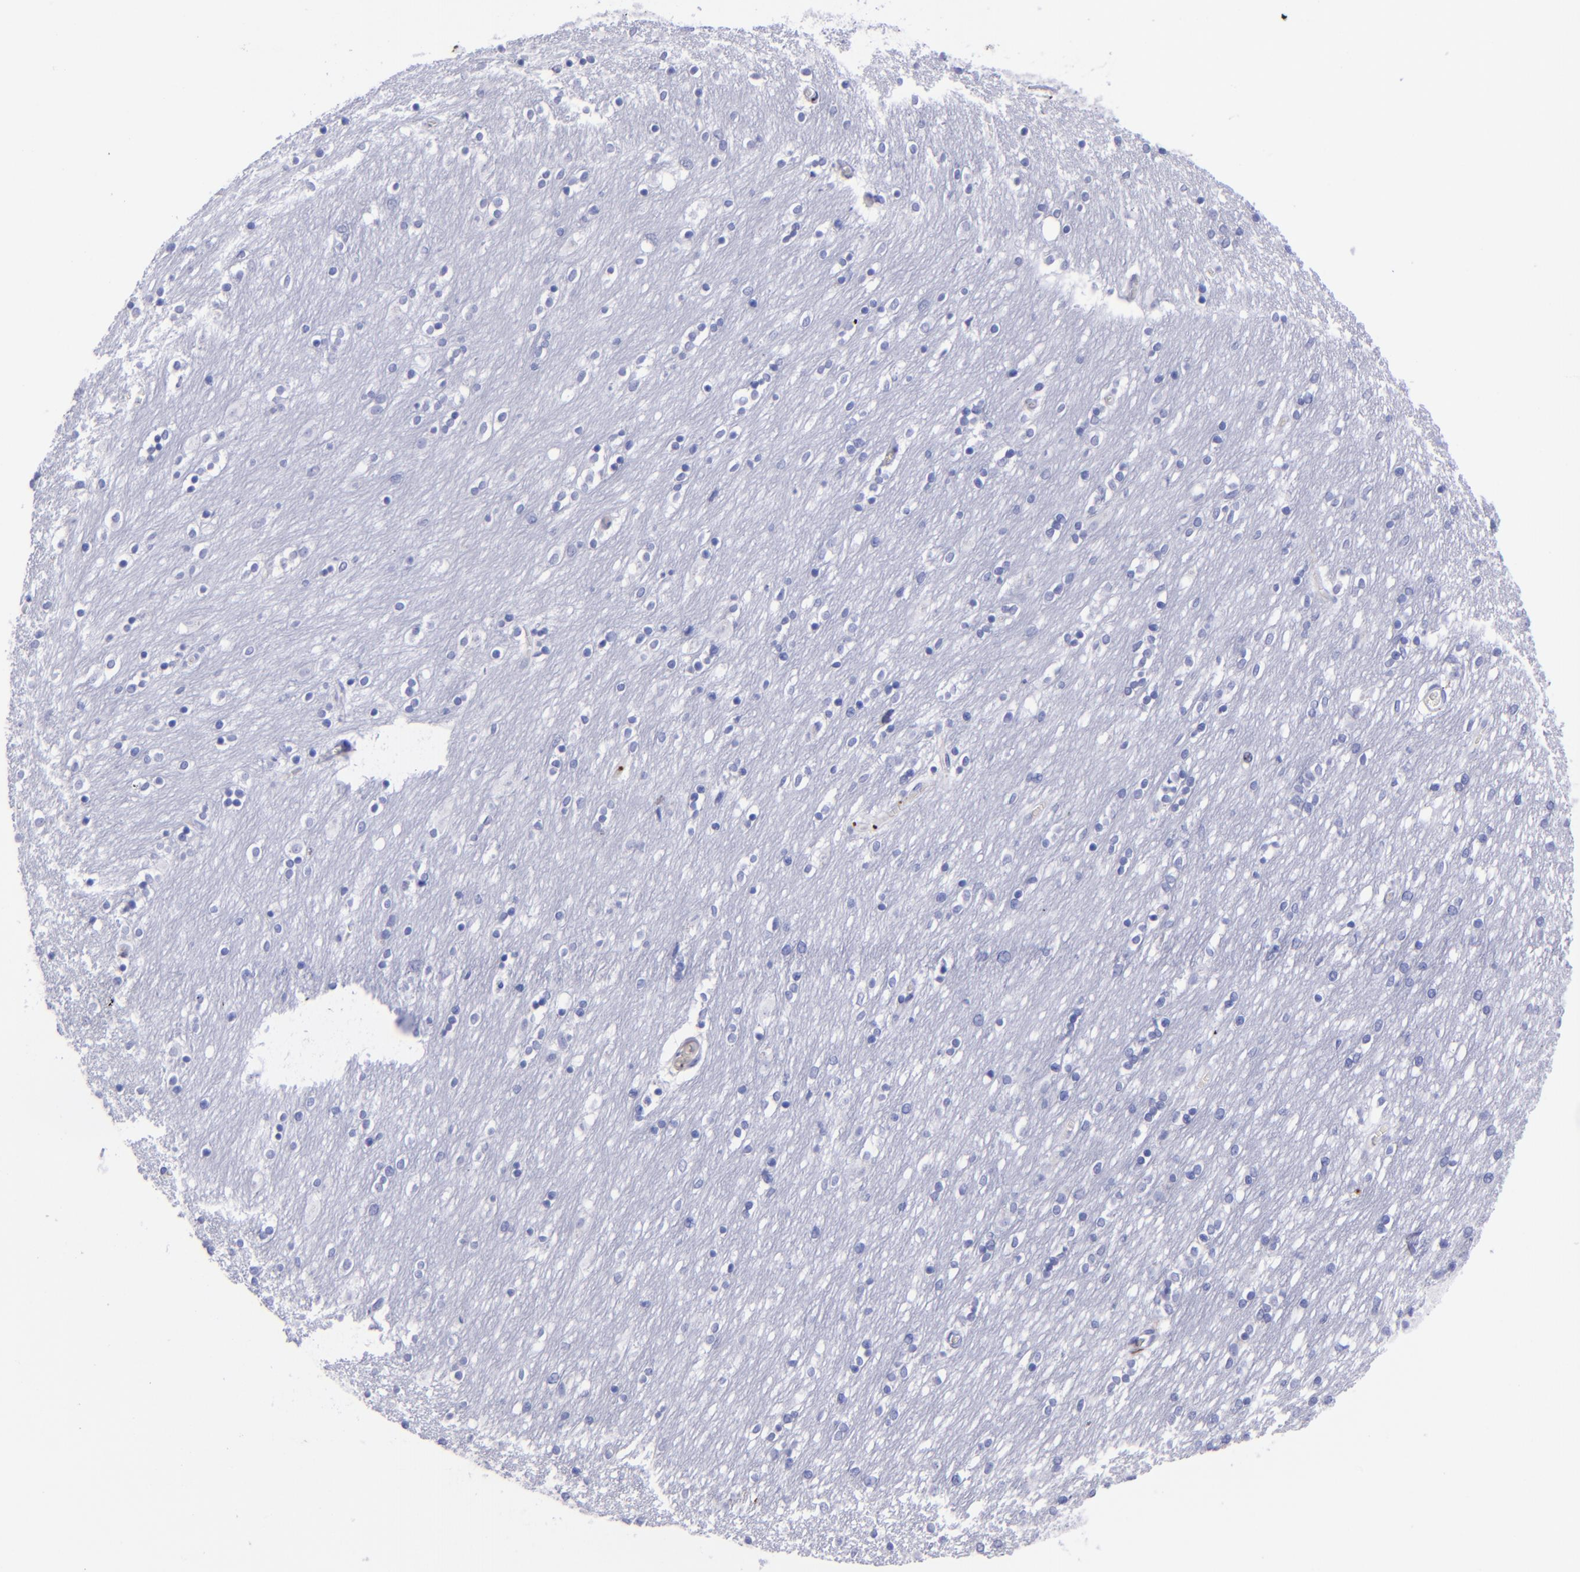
{"staining": {"intensity": "negative", "quantity": "none", "location": "none"}, "tissue": "caudate", "cell_type": "Glial cells", "image_type": "normal", "snomed": [{"axis": "morphology", "description": "Normal tissue, NOS"}, {"axis": "topography", "description": "Lateral ventricle wall"}], "caption": "The immunohistochemistry image has no significant positivity in glial cells of caudate.", "gene": "EFCAB13", "patient": {"sex": "female", "age": 54}}